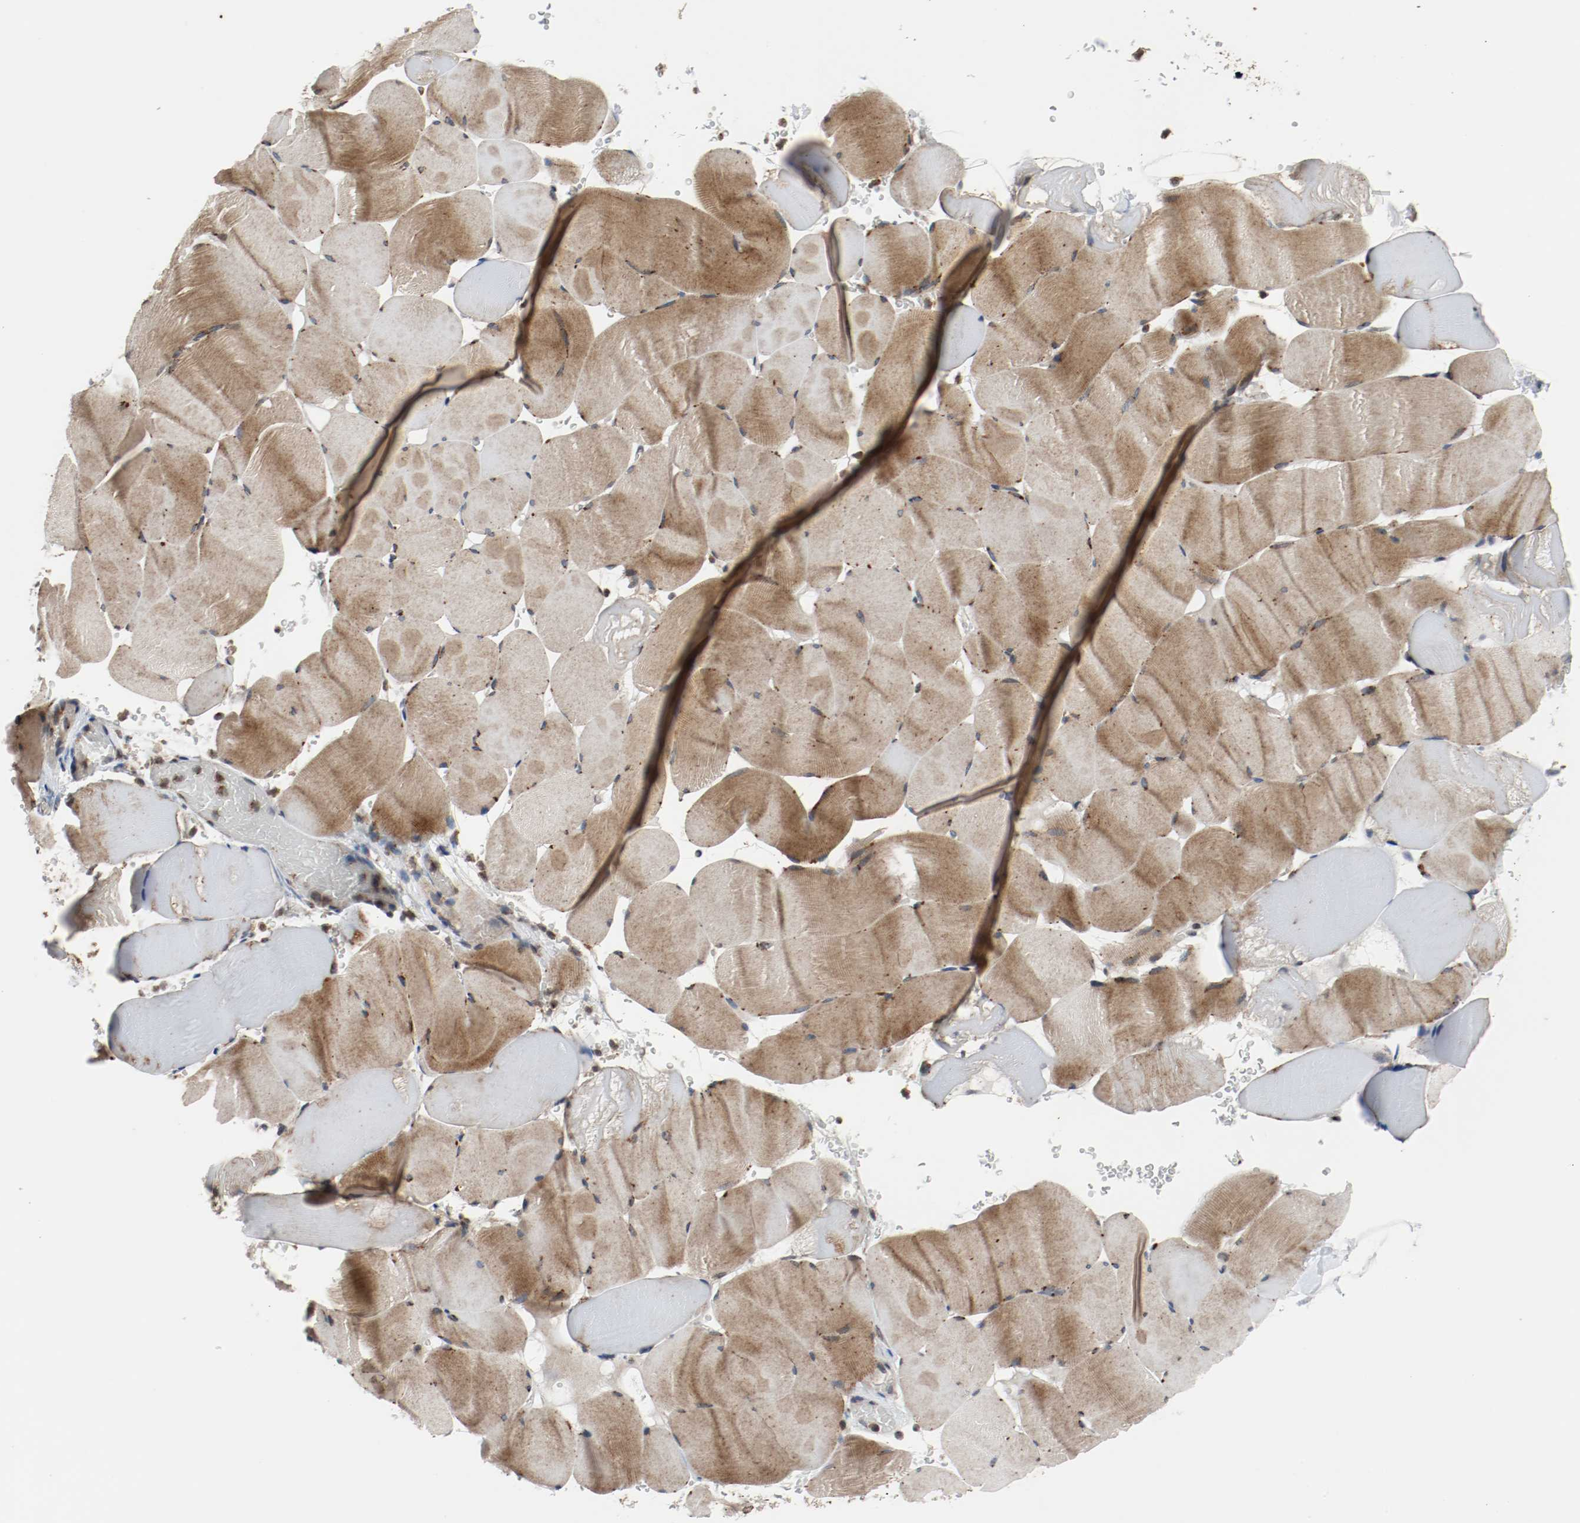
{"staining": {"intensity": "moderate", "quantity": ">75%", "location": "cytoplasmic/membranous"}, "tissue": "skeletal muscle", "cell_type": "Myocytes", "image_type": "normal", "snomed": [{"axis": "morphology", "description": "Normal tissue, NOS"}, {"axis": "topography", "description": "Skeletal muscle"}], "caption": "Unremarkable skeletal muscle was stained to show a protein in brown. There is medium levels of moderate cytoplasmic/membranous staining in approximately >75% of myocytes. (DAB = brown stain, brightfield microscopy at high magnification).", "gene": "LAMP2", "patient": {"sex": "male", "age": 62}}